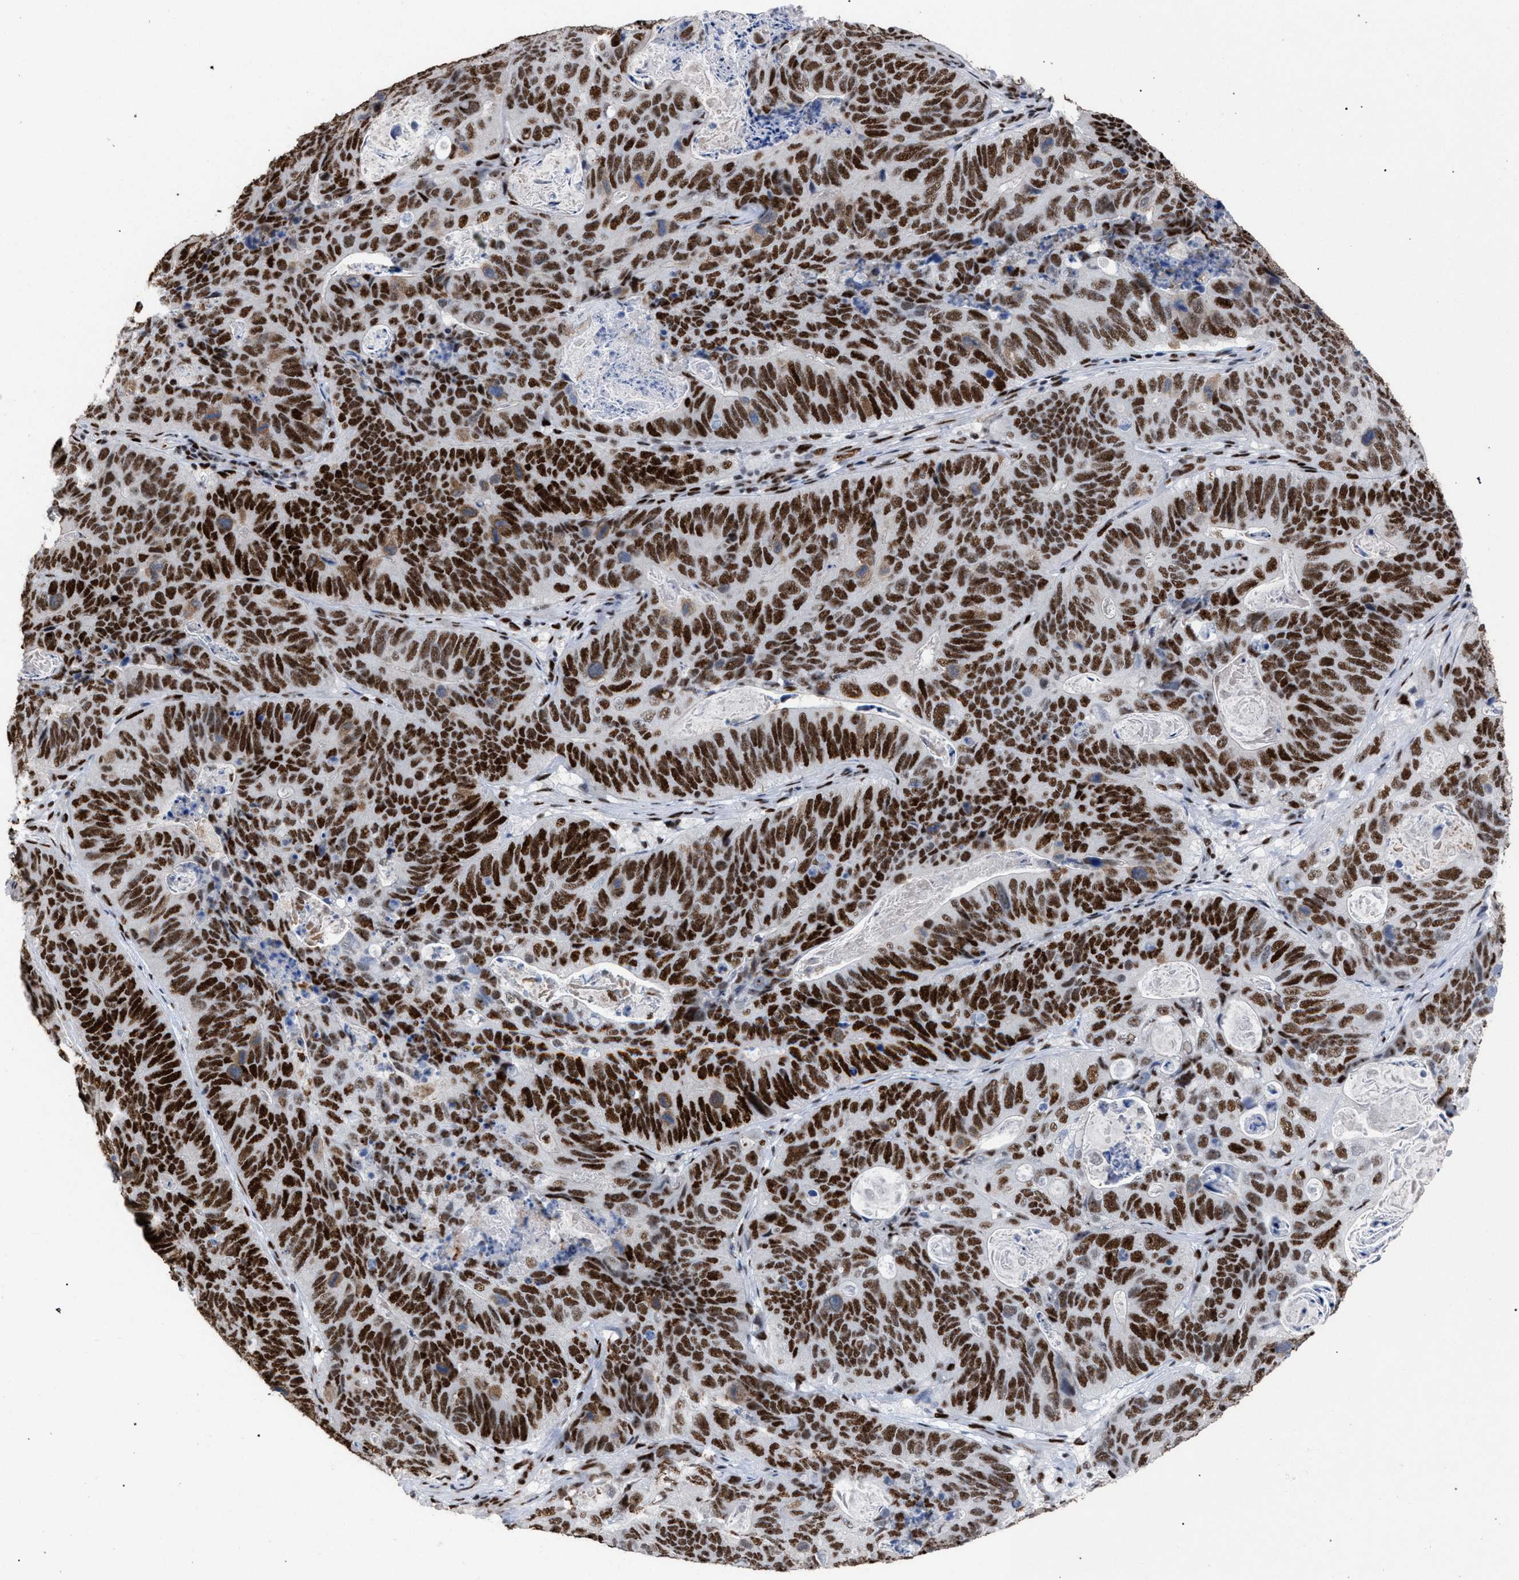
{"staining": {"intensity": "strong", "quantity": ">75%", "location": "nuclear"}, "tissue": "stomach cancer", "cell_type": "Tumor cells", "image_type": "cancer", "snomed": [{"axis": "morphology", "description": "Normal tissue, NOS"}, {"axis": "morphology", "description": "Adenocarcinoma, NOS"}, {"axis": "topography", "description": "Stomach"}], "caption": "IHC of adenocarcinoma (stomach) displays high levels of strong nuclear expression in approximately >75% of tumor cells.", "gene": "TP53BP1", "patient": {"sex": "female", "age": 89}}